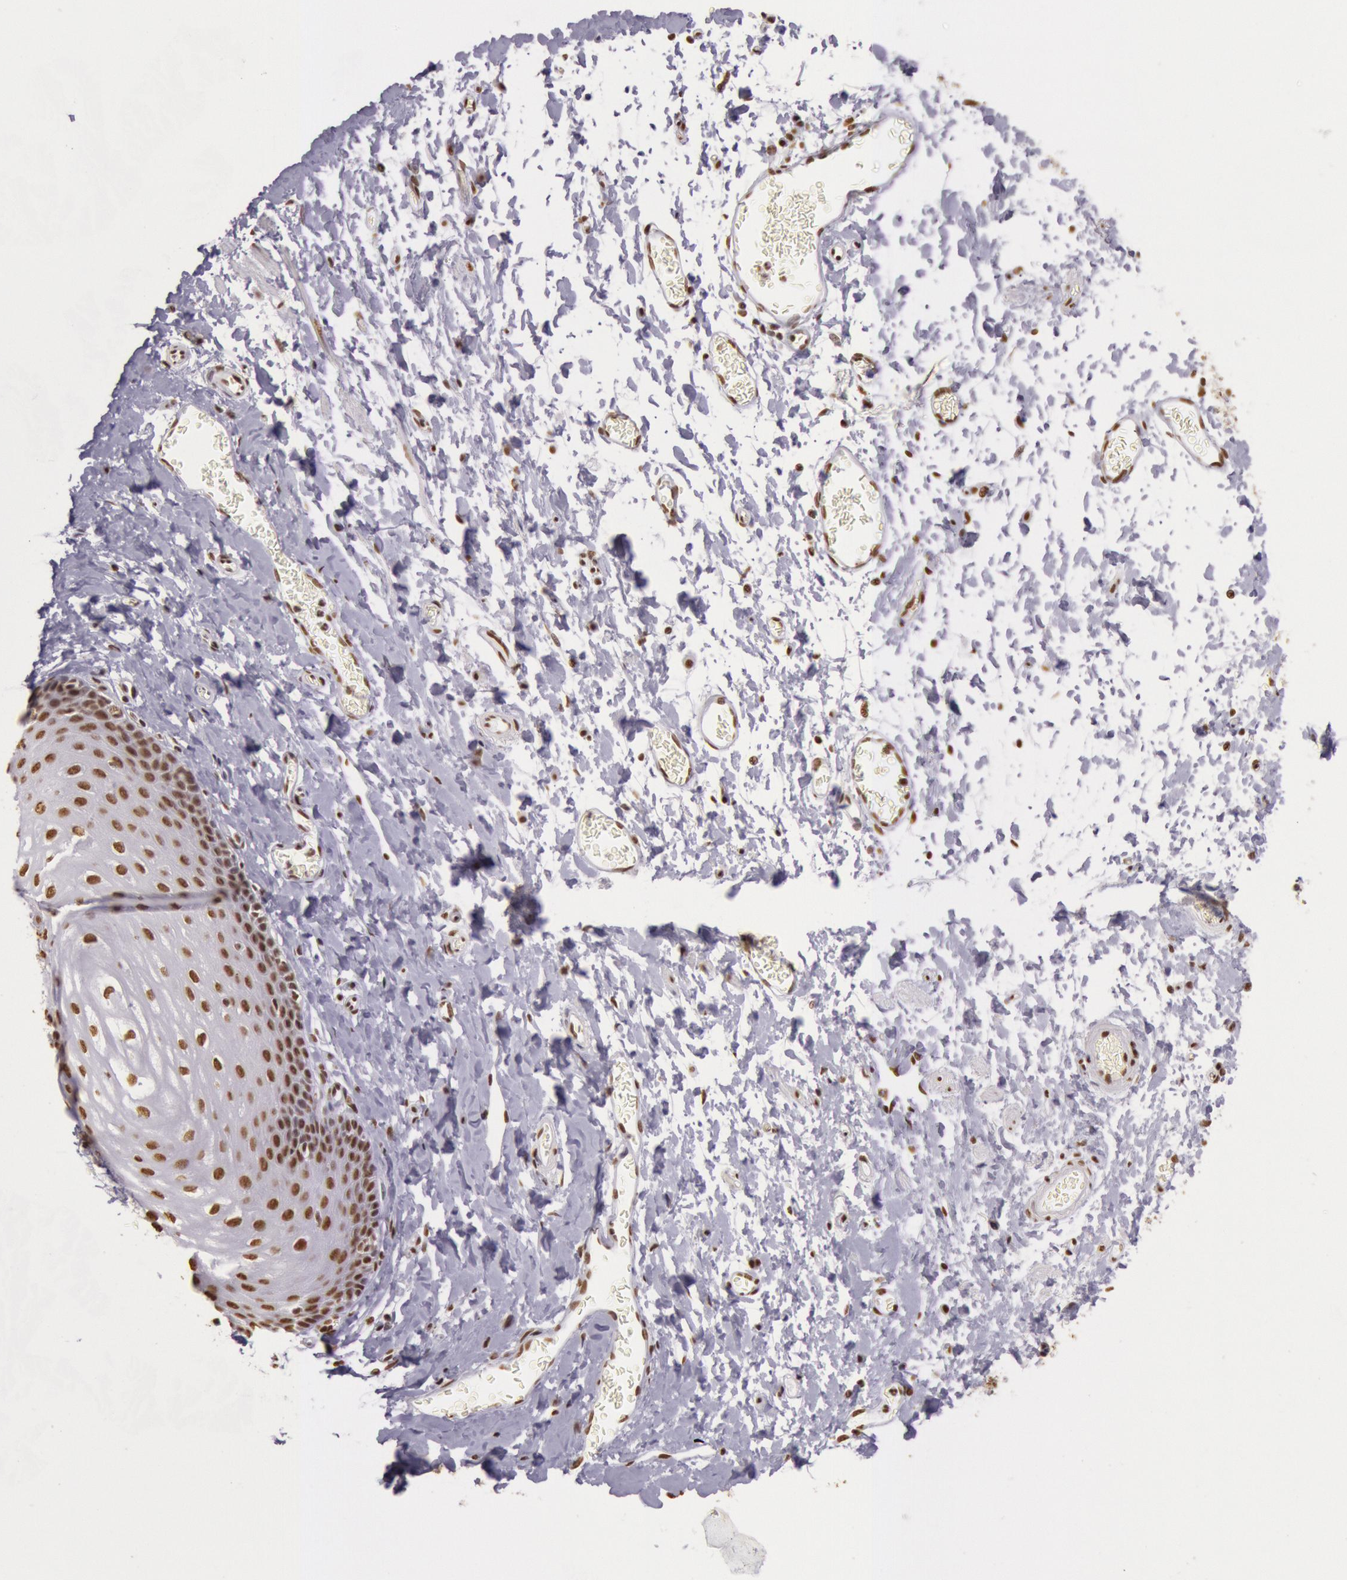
{"staining": {"intensity": "moderate", "quantity": ">75%", "location": "nuclear"}, "tissue": "esophagus", "cell_type": "Squamous epithelial cells", "image_type": "normal", "snomed": [{"axis": "morphology", "description": "Normal tissue, NOS"}, {"axis": "topography", "description": "Esophagus"}], "caption": "Moderate nuclear staining for a protein is appreciated in about >75% of squamous epithelial cells of benign esophagus using IHC.", "gene": "HNRNPH1", "patient": {"sex": "male", "age": 70}}